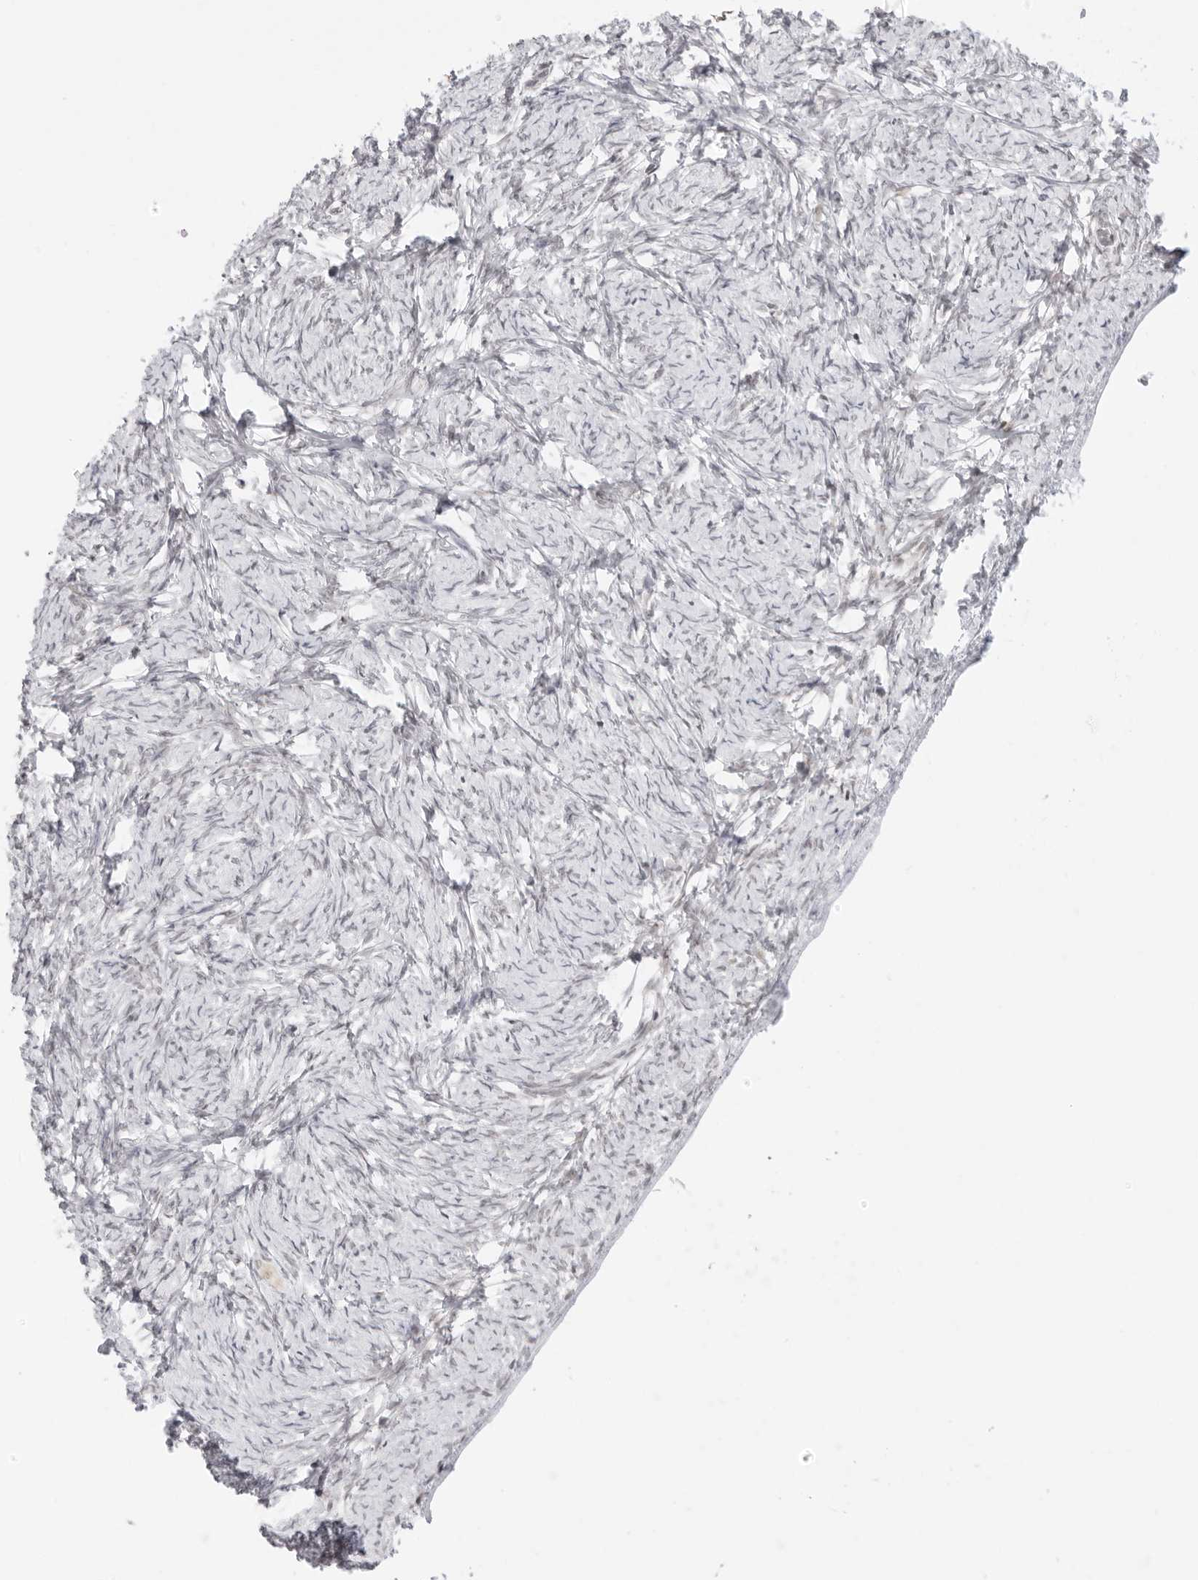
{"staining": {"intensity": "negative", "quantity": "none", "location": "none"}, "tissue": "ovary", "cell_type": "Ovarian stroma cells", "image_type": "normal", "snomed": [{"axis": "morphology", "description": "Normal tissue, NOS"}, {"axis": "topography", "description": "Ovary"}], "caption": "This histopathology image is of benign ovary stained with immunohistochemistry to label a protein in brown with the nuclei are counter-stained blue. There is no staining in ovarian stroma cells. (DAB (3,3'-diaminobenzidine) immunohistochemistry with hematoxylin counter stain).", "gene": "TCIM", "patient": {"sex": "female", "age": 34}}